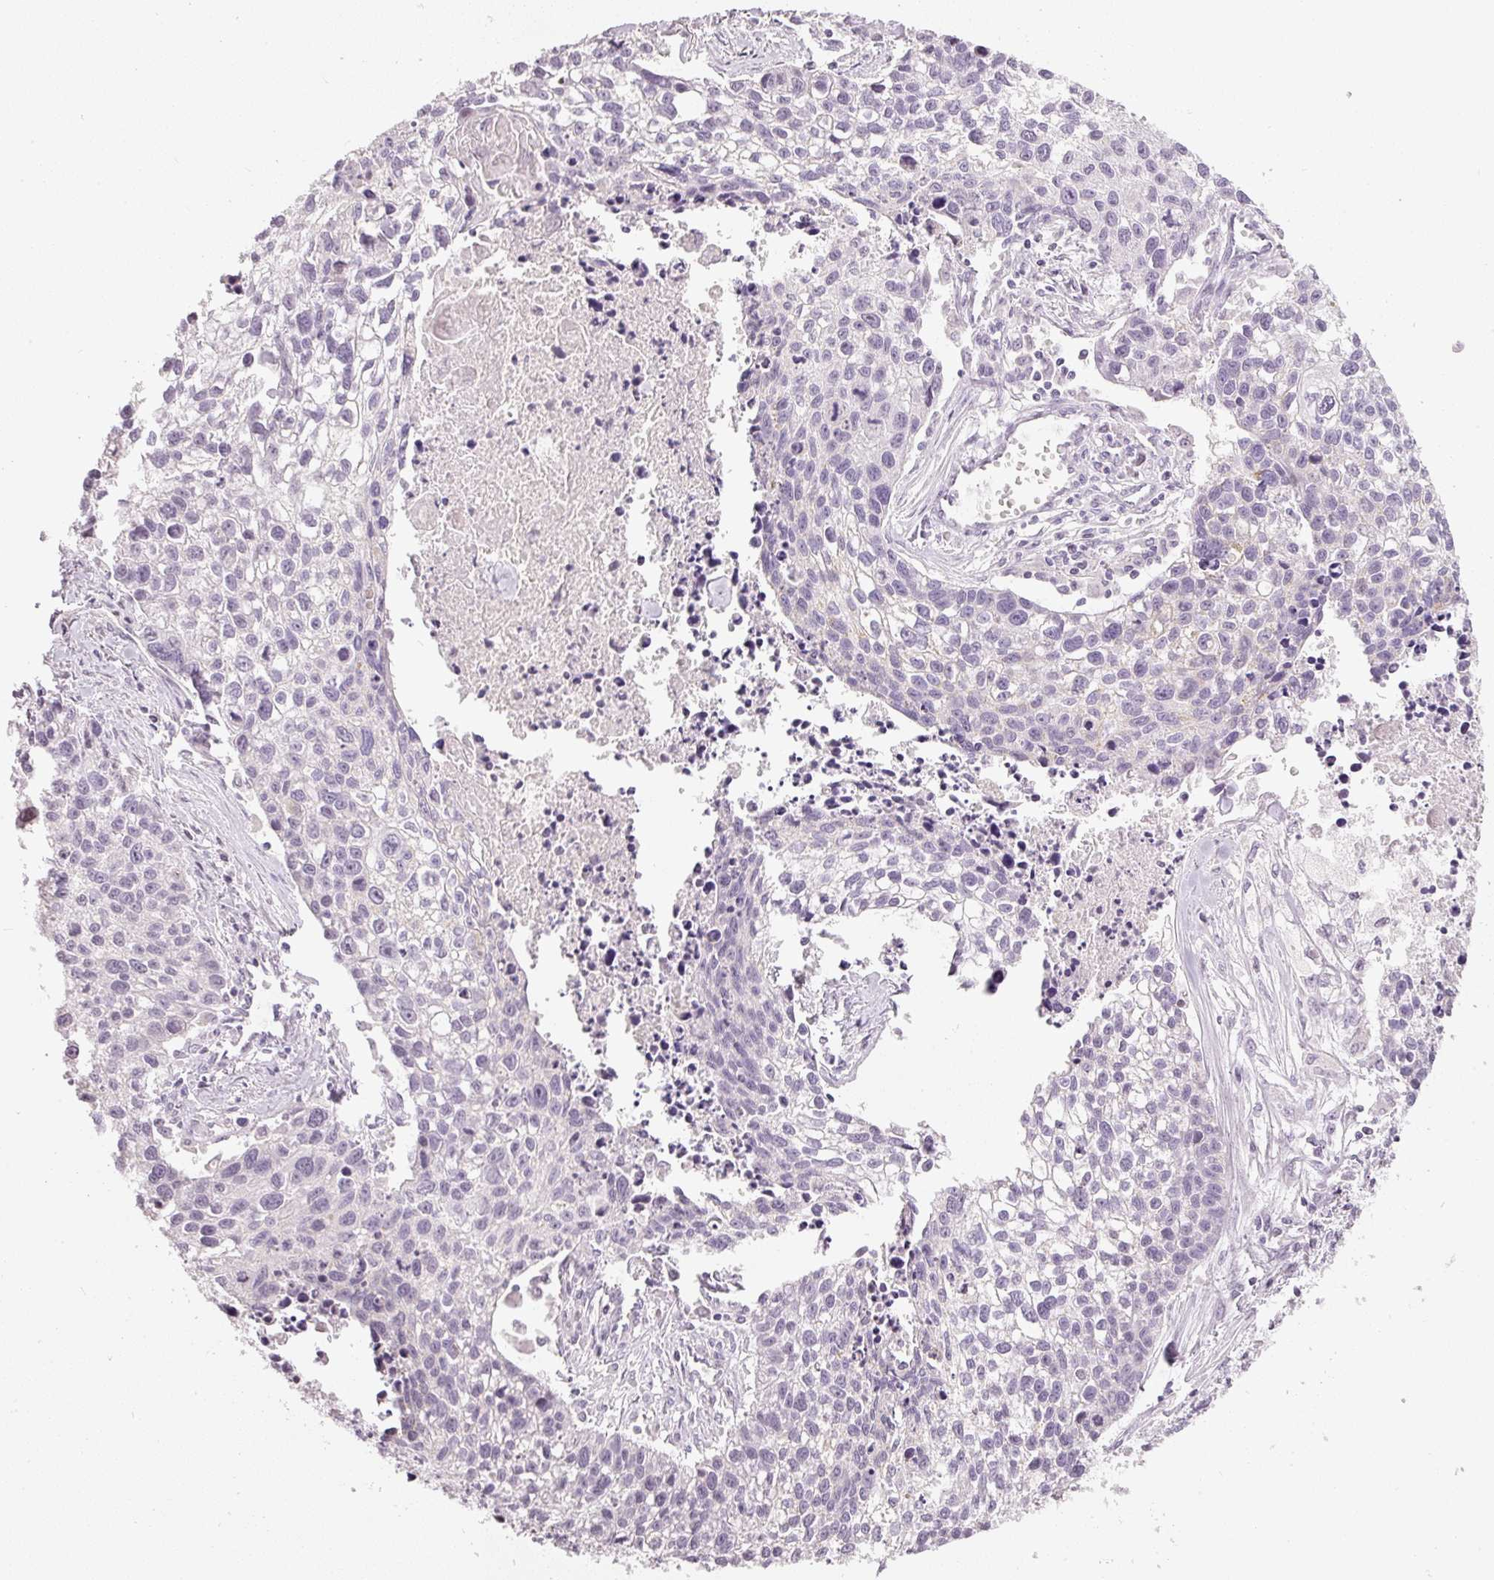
{"staining": {"intensity": "negative", "quantity": "none", "location": "none"}, "tissue": "lung cancer", "cell_type": "Tumor cells", "image_type": "cancer", "snomed": [{"axis": "morphology", "description": "Squamous cell carcinoma, NOS"}, {"axis": "topography", "description": "Lung"}], "caption": "Immunohistochemistry of squamous cell carcinoma (lung) exhibits no expression in tumor cells. (DAB immunohistochemistry (IHC) with hematoxylin counter stain).", "gene": "NRDE2", "patient": {"sex": "male", "age": 74}}